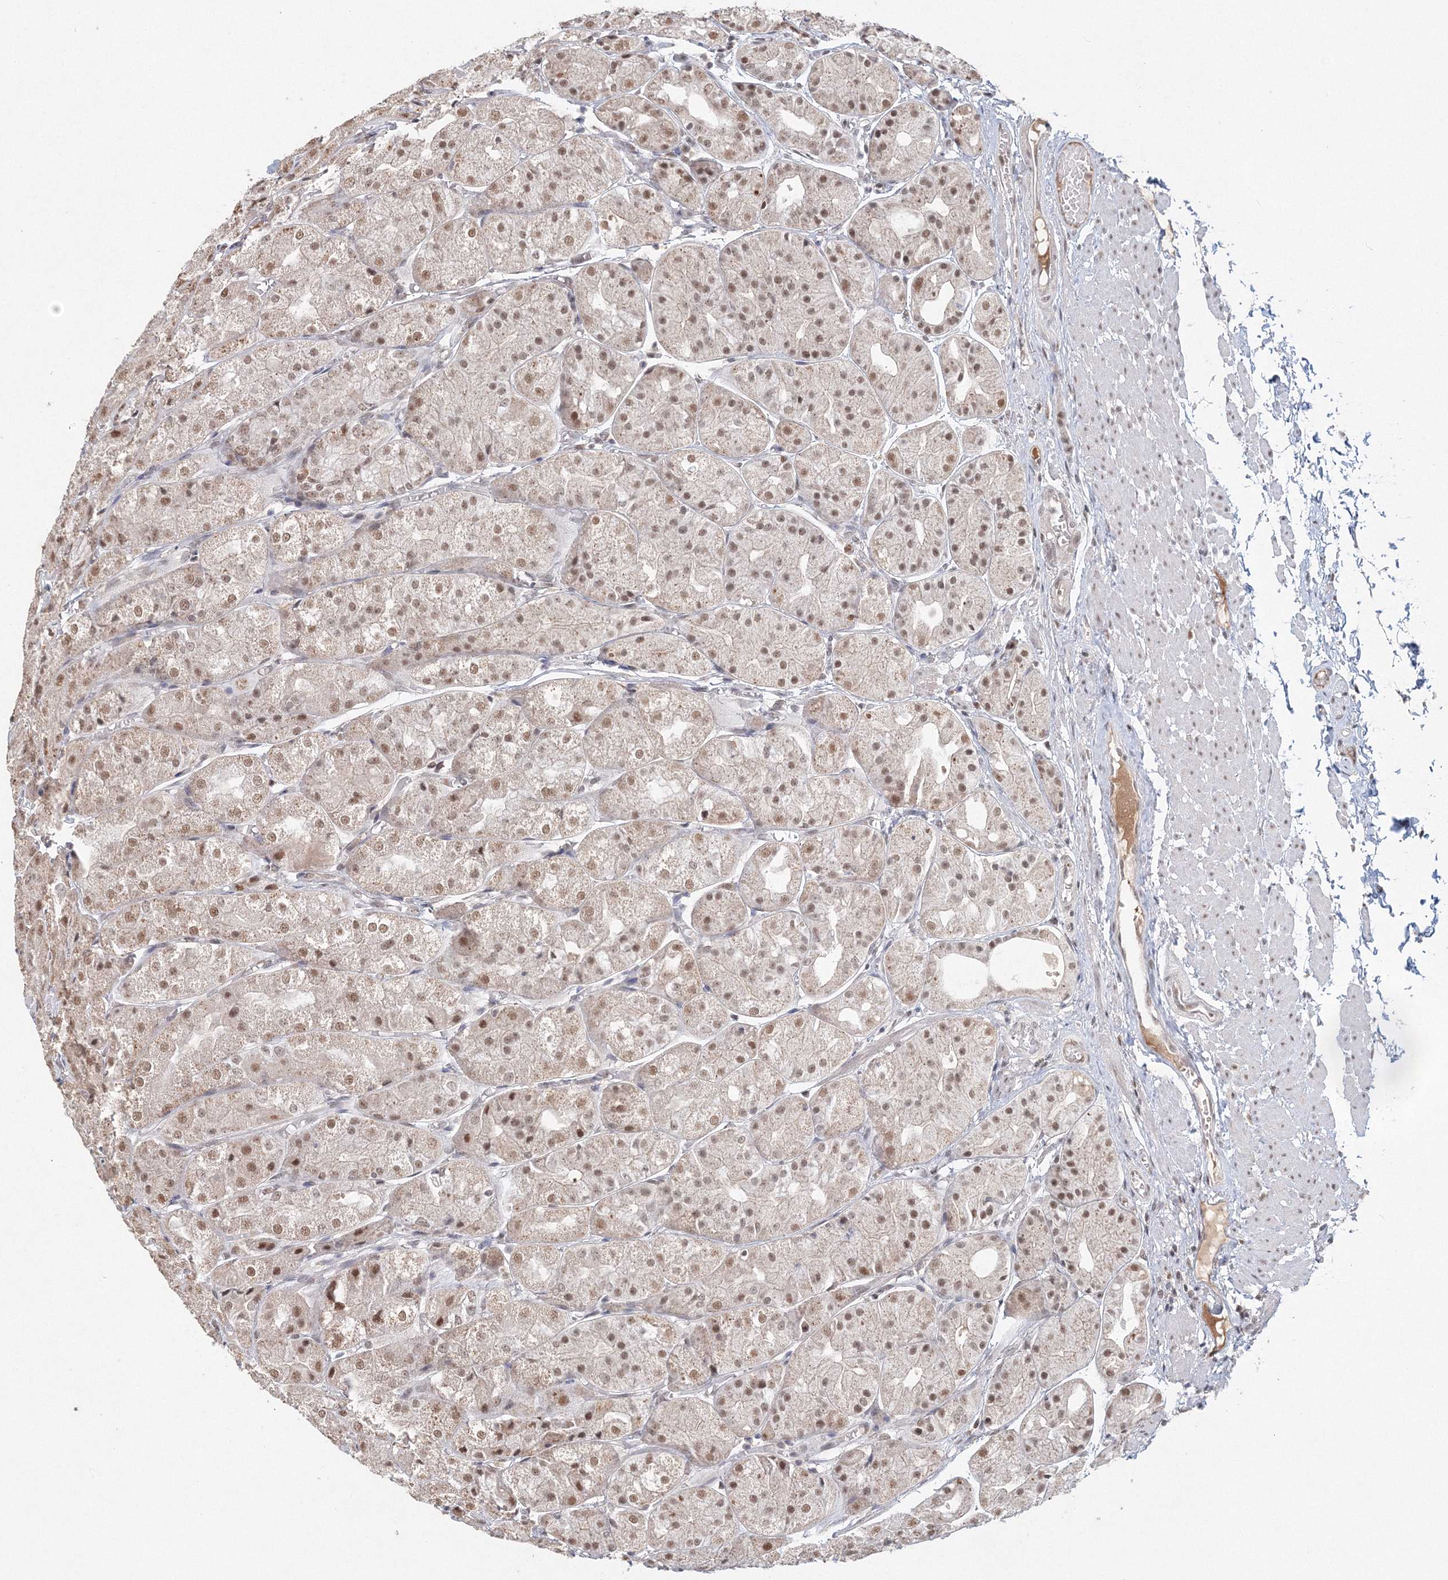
{"staining": {"intensity": "moderate", "quantity": ">75%", "location": "cytoplasmic/membranous"}, "tissue": "stomach", "cell_type": "Glandular cells", "image_type": "normal", "snomed": [{"axis": "morphology", "description": "Normal tissue, NOS"}, {"axis": "topography", "description": "Stomach, upper"}], "caption": "A brown stain shows moderate cytoplasmic/membranous staining of a protein in glandular cells of unremarkable stomach. Using DAB (brown) and hematoxylin (blue) stains, captured at high magnification using brightfield microscopy.", "gene": "IWS1", "patient": {"sex": "male", "age": 72}}